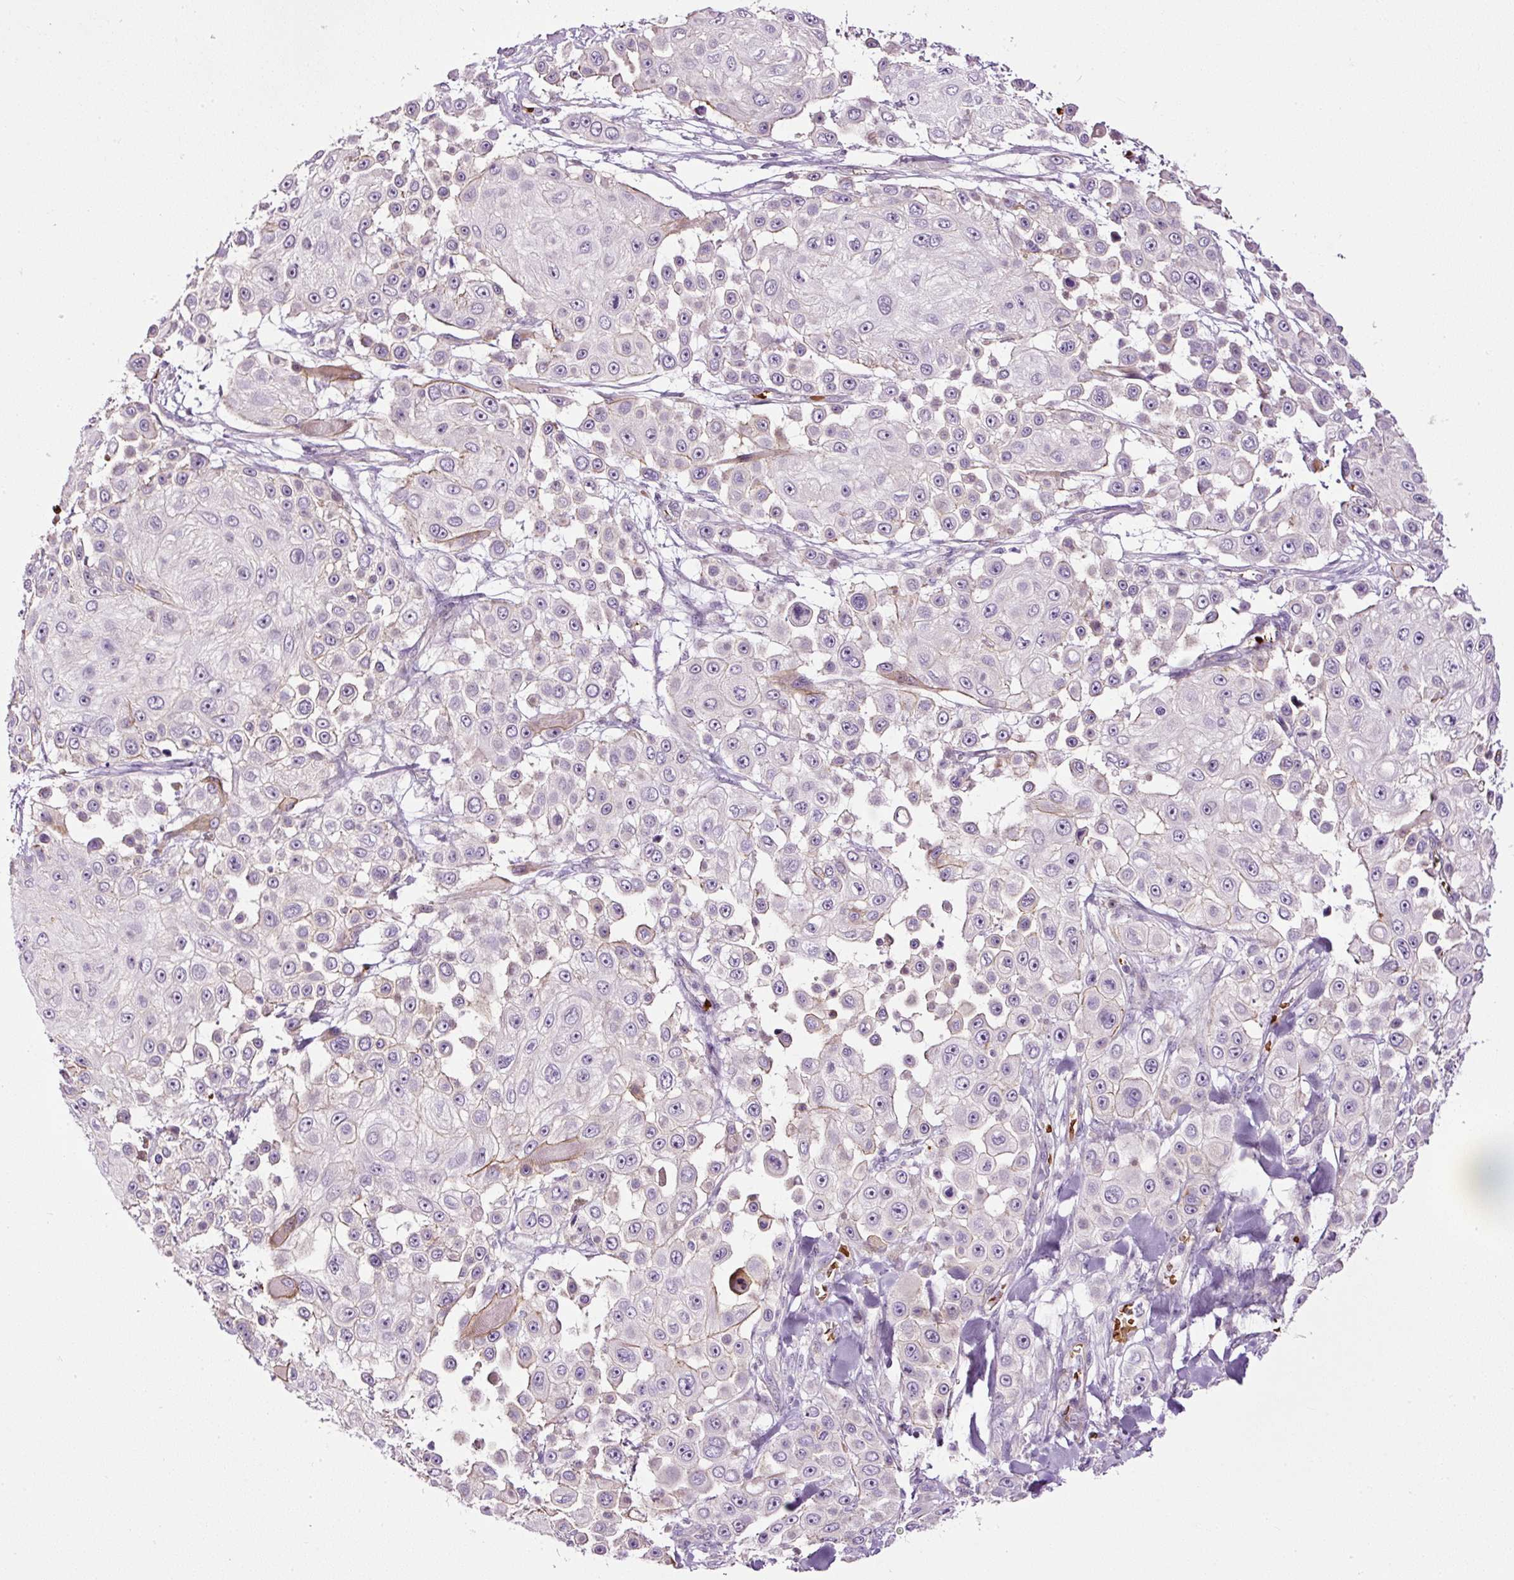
{"staining": {"intensity": "negative", "quantity": "none", "location": "none"}, "tissue": "skin cancer", "cell_type": "Tumor cells", "image_type": "cancer", "snomed": [{"axis": "morphology", "description": "Squamous cell carcinoma, NOS"}, {"axis": "topography", "description": "Skin"}], "caption": "Squamous cell carcinoma (skin) was stained to show a protein in brown. There is no significant staining in tumor cells.", "gene": "USHBP1", "patient": {"sex": "male", "age": 67}}